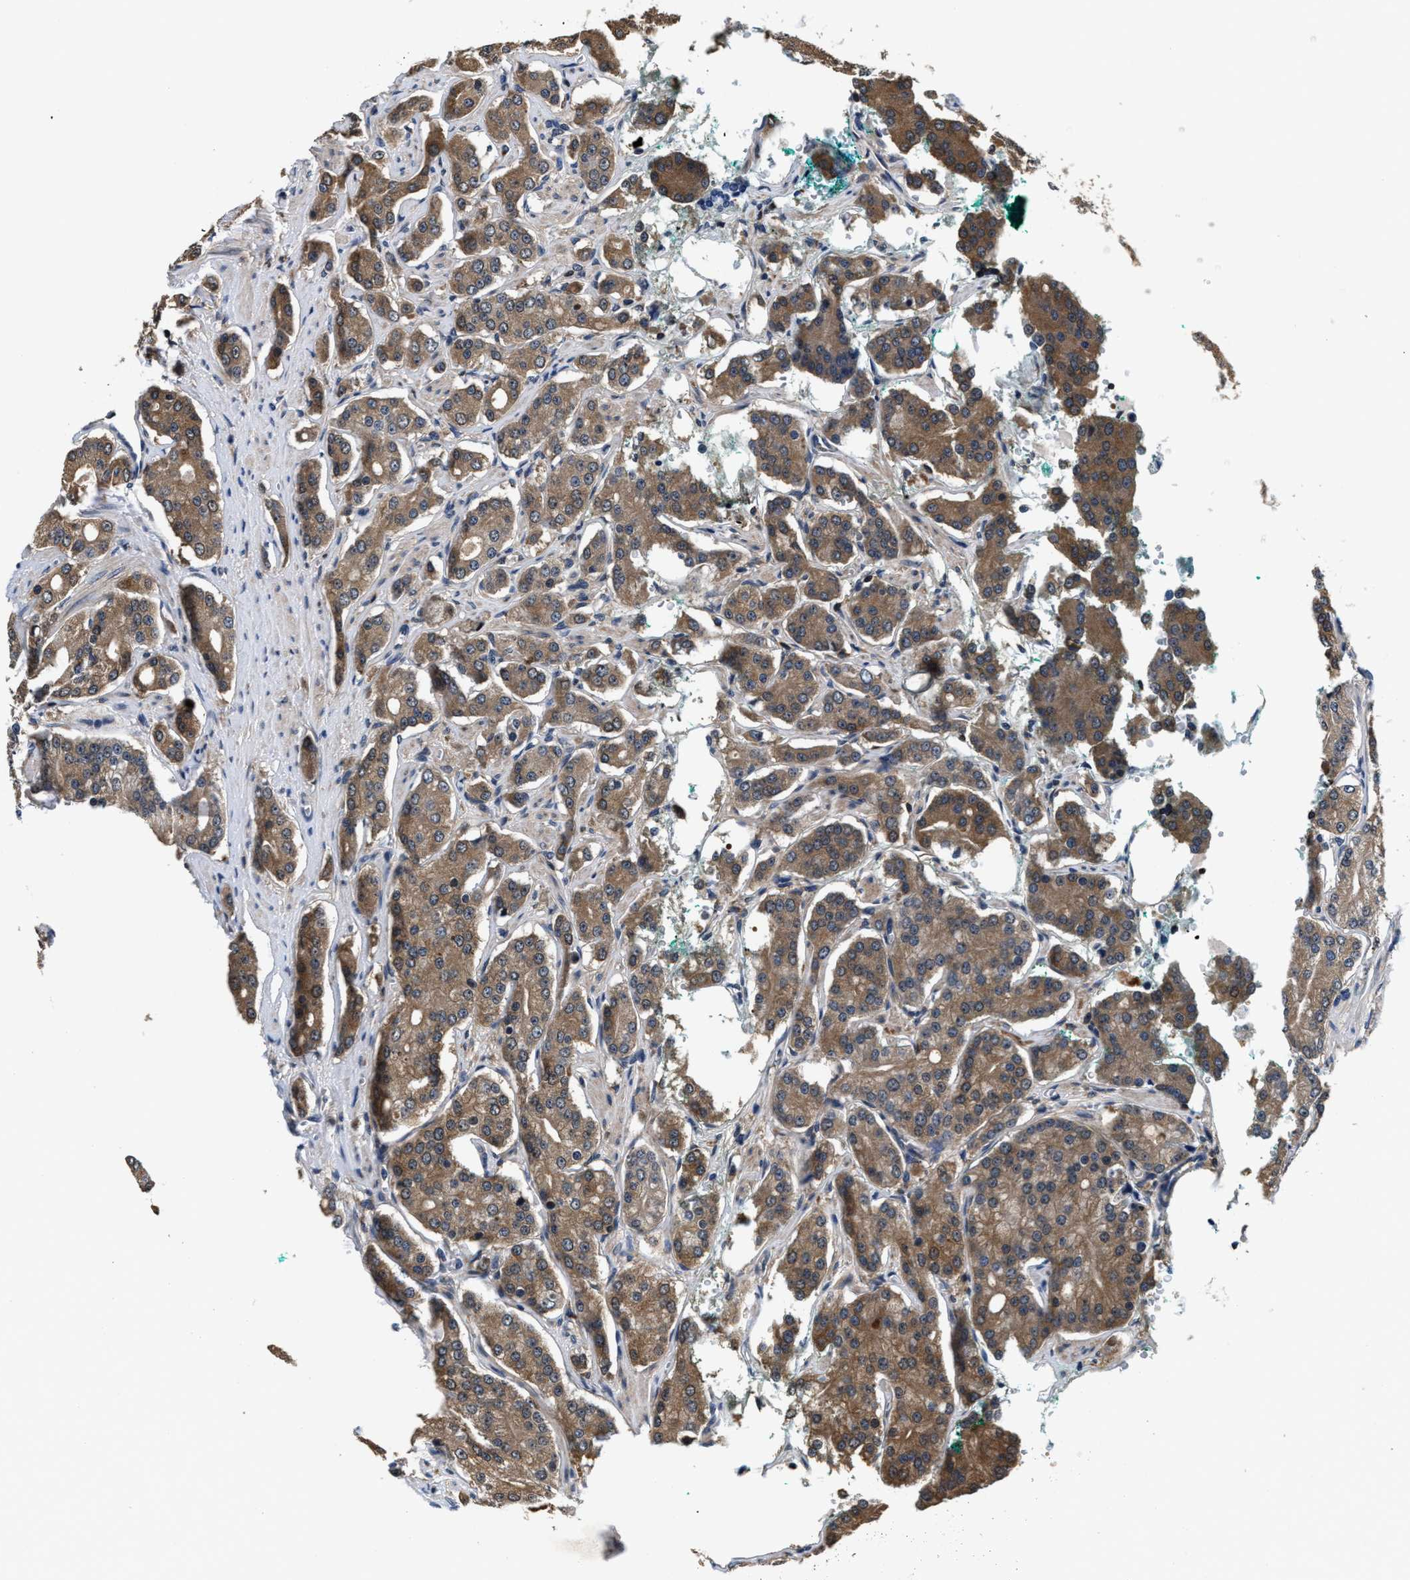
{"staining": {"intensity": "moderate", "quantity": ">75%", "location": "cytoplasmic/membranous"}, "tissue": "prostate cancer", "cell_type": "Tumor cells", "image_type": "cancer", "snomed": [{"axis": "morphology", "description": "Adenocarcinoma, Low grade"}, {"axis": "topography", "description": "Prostate"}], "caption": "Immunohistochemical staining of human prostate low-grade adenocarcinoma displays medium levels of moderate cytoplasmic/membranous positivity in approximately >75% of tumor cells. (Stains: DAB in brown, nuclei in blue, Microscopy: brightfield microscopy at high magnification).", "gene": "PHPT1", "patient": {"sex": "male", "age": 69}}